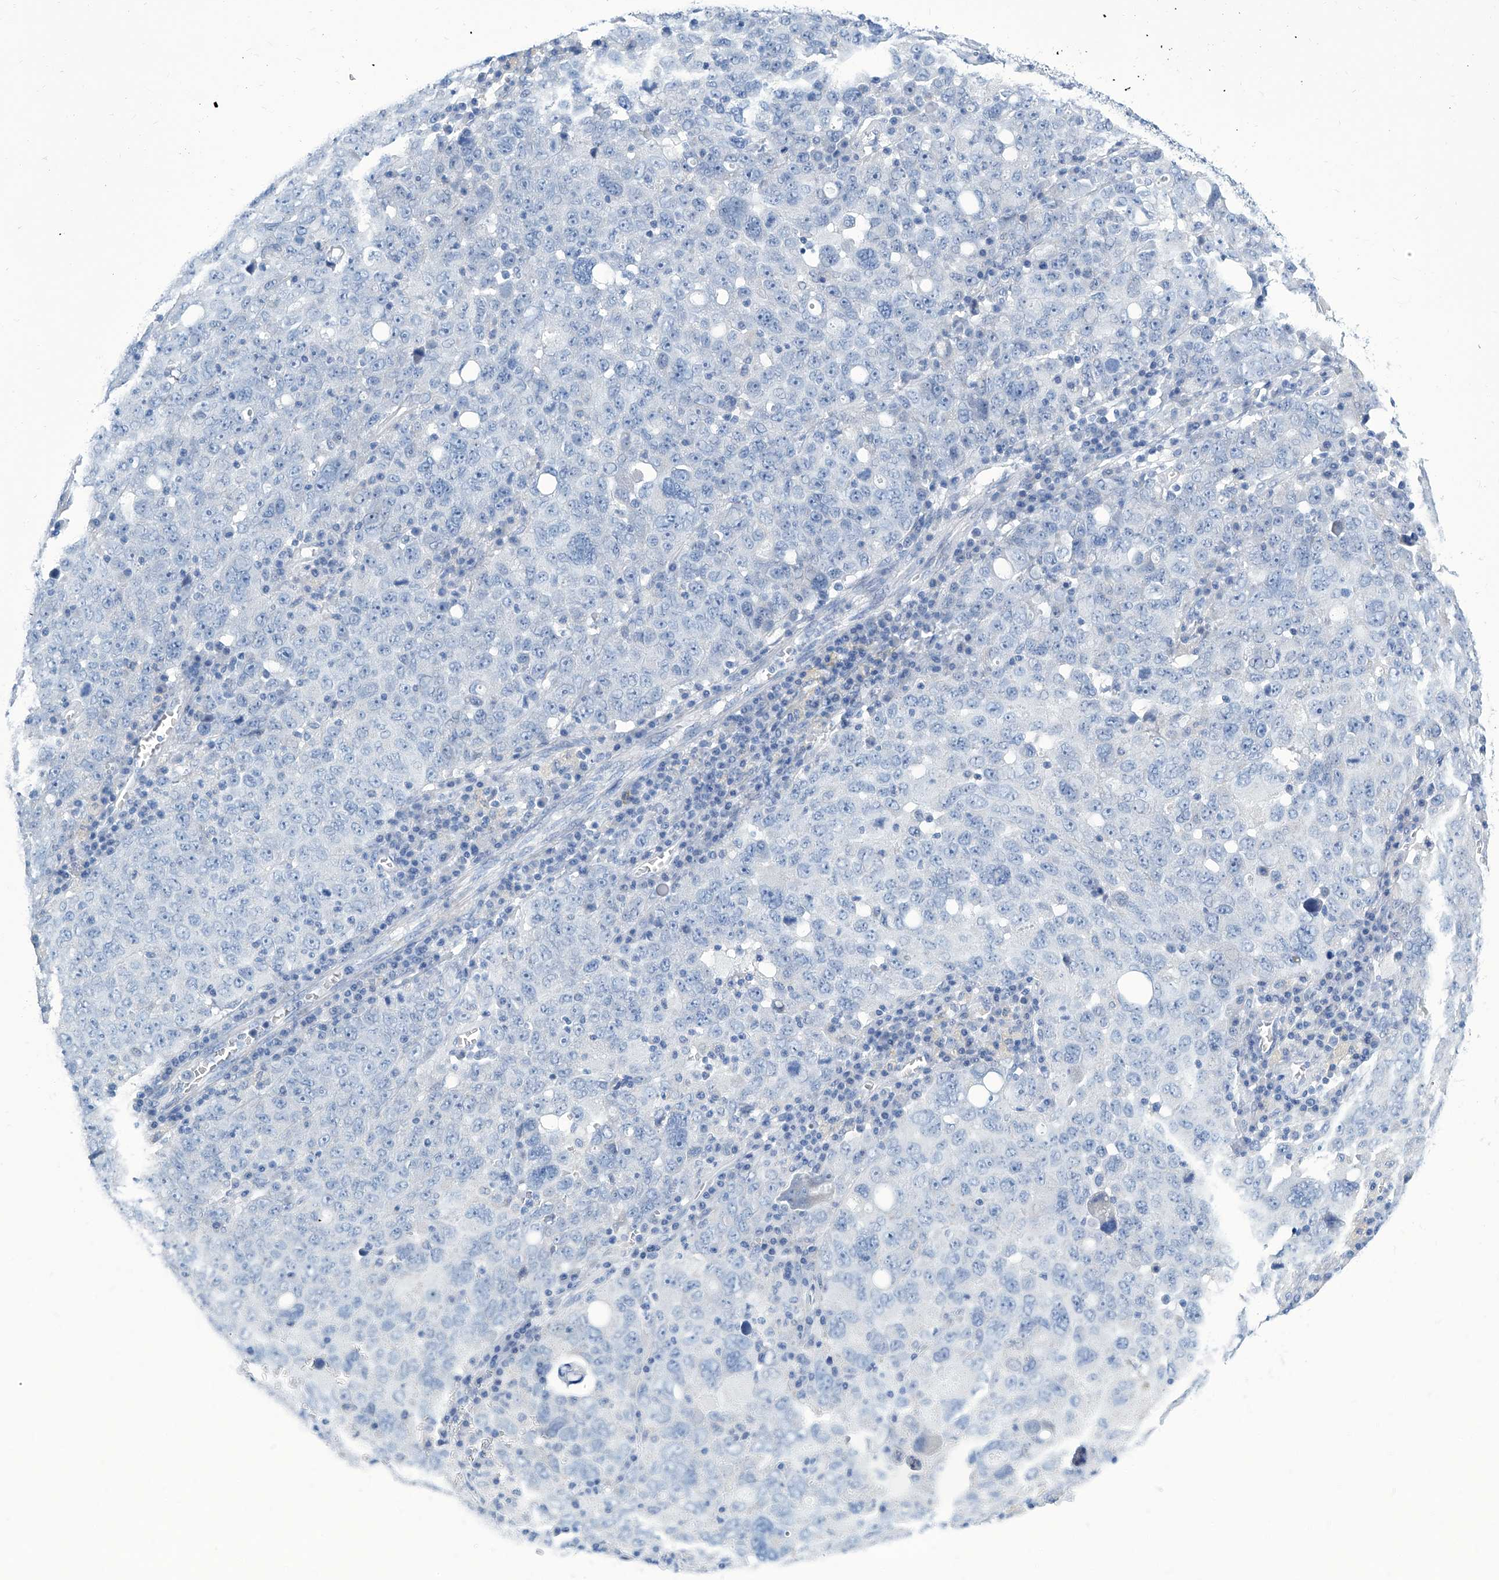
{"staining": {"intensity": "negative", "quantity": "none", "location": "none"}, "tissue": "ovarian cancer", "cell_type": "Tumor cells", "image_type": "cancer", "snomed": [{"axis": "morphology", "description": "Carcinoma, endometroid"}, {"axis": "topography", "description": "Ovary"}], "caption": "There is no significant staining in tumor cells of ovarian cancer (endometroid carcinoma). Nuclei are stained in blue.", "gene": "ZNF519", "patient": {"sex": "female", "age": 62}}